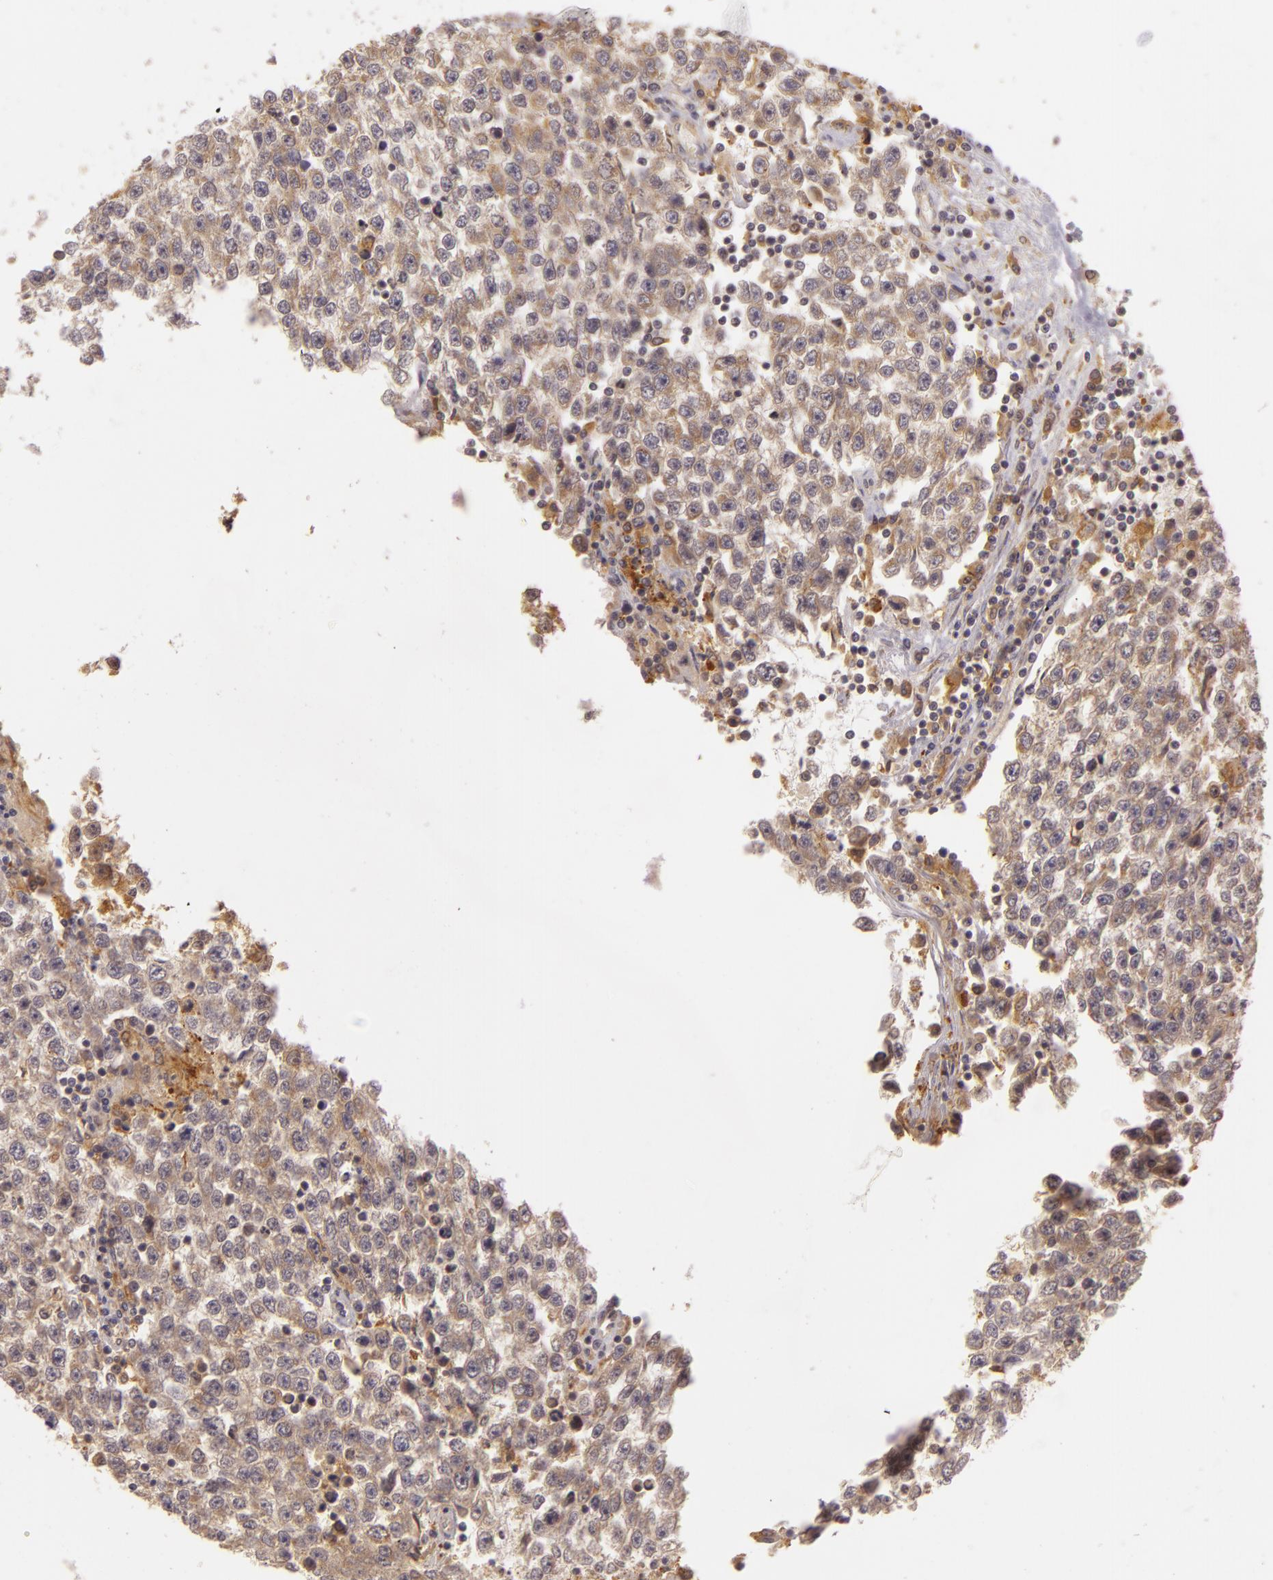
{"staining": {"intensity": "weak", "quantity": ">75%", "location": "cytoplasmic/membranous"}, "tissue": "testis cancer", "cell_type": "Tumor cells", "image_type": "cancer", "snomed": [{"axis": "morphology", "description": "Seminoma, NOS"}, {"axis": "topography", "description": "Testis"}], "caption": "The micrograph exhibits staining of testis cancer (seminoma), revealing weak cytoplasmic/membranous protein expression (brown color) within tumor cells.", "gene": "PPP1R3F", "patient": {"sex": "male", "age": 36}}